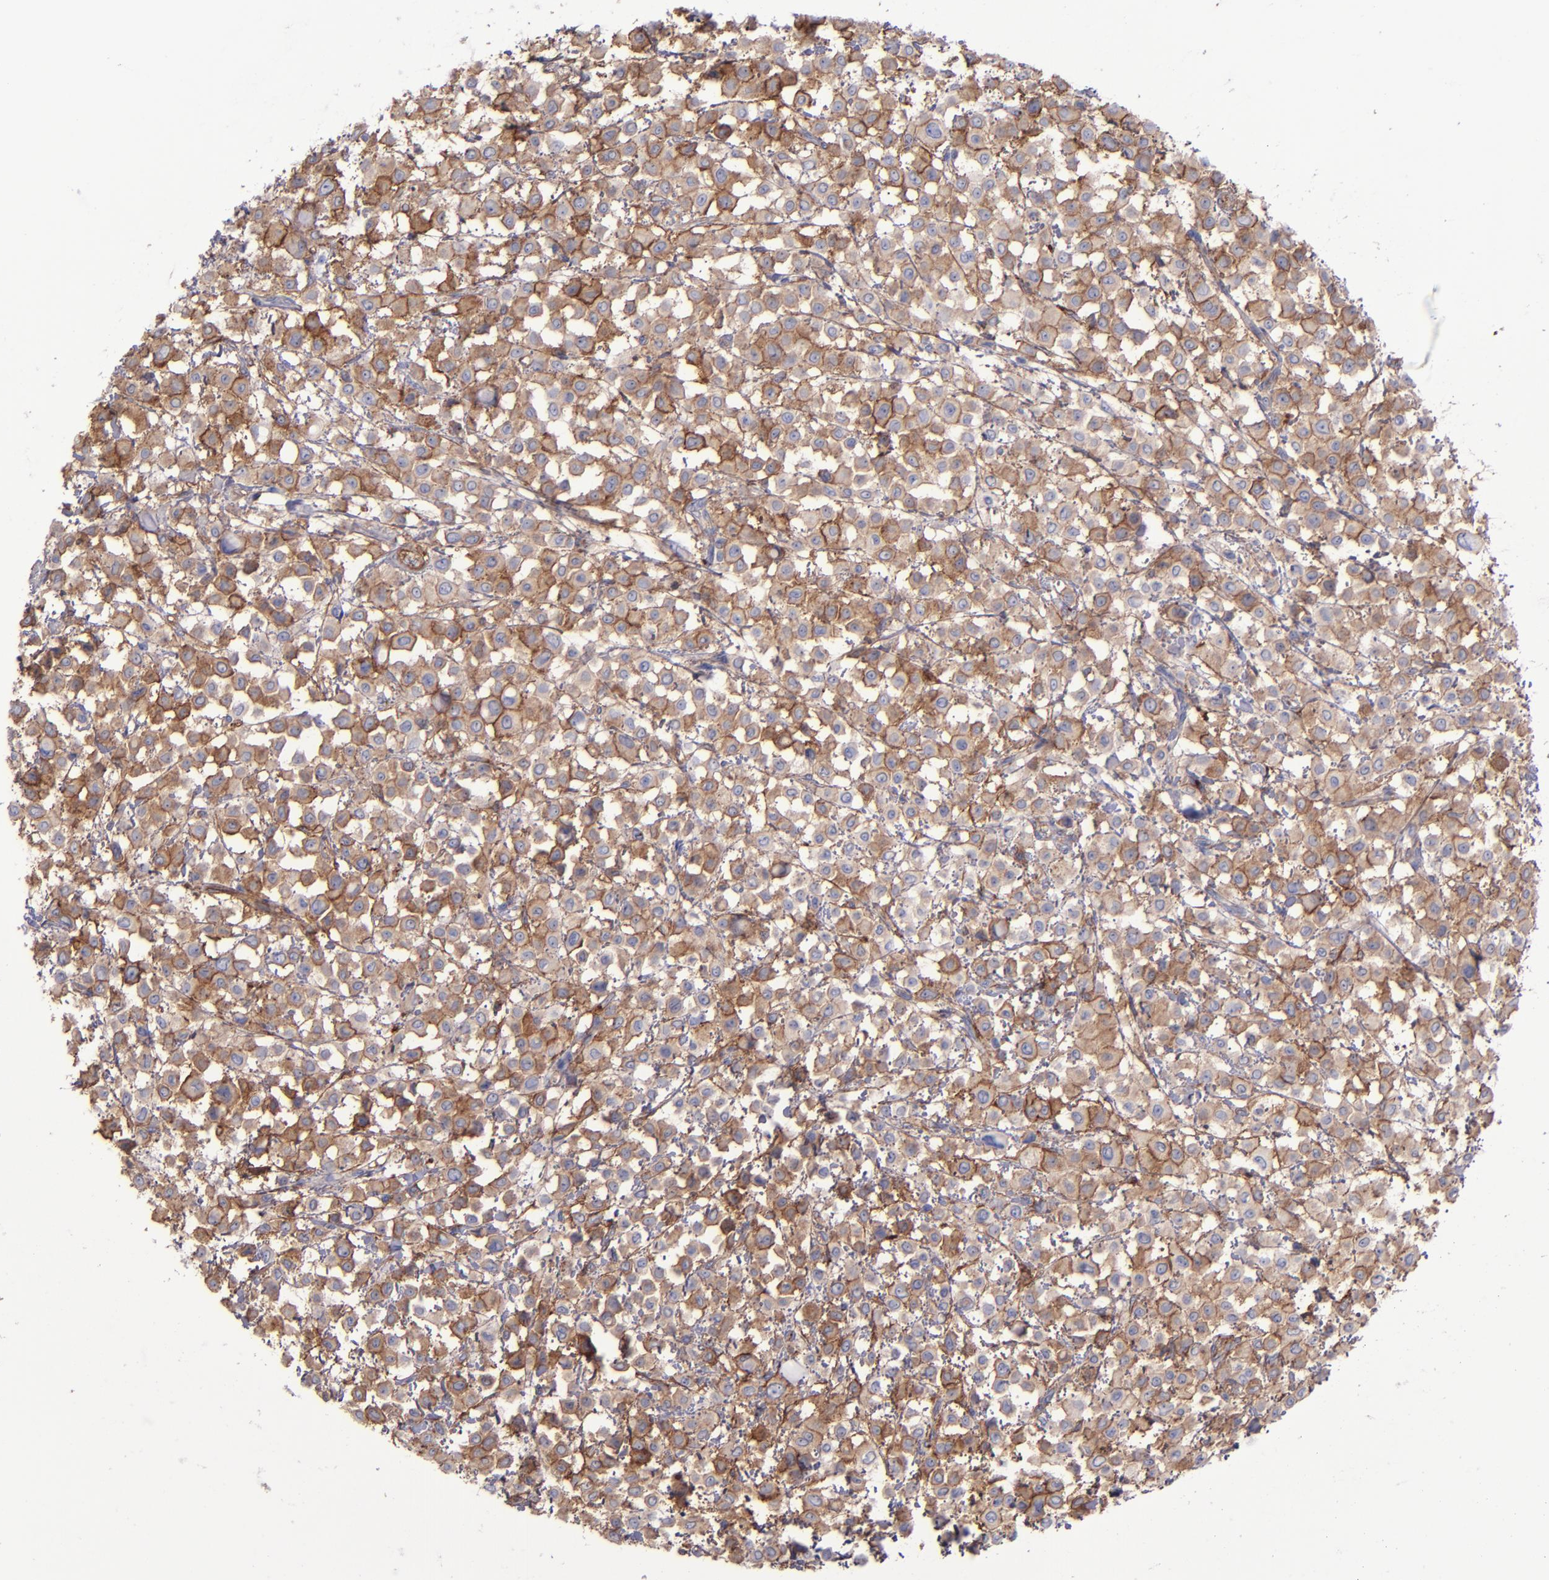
{"staining": {"intensity": "moderate", "quantity": ">75%", "location": "cytoplasmic/membranous"}, "tissue": "breast cancer", "cell_type": "Tumor cells", "image_type": "cancer", "snomed": [{"axis": "morphology", "description": "Lobular carcinoma"}, {"axis": "topography", "description": "Breast"}], "caption": "Breast cancer tissue displays moderate cytoplasmic/membranous expression in about >75% of tumor cells, visualized by immunohistochemistry. (Brightfield microscopy of DAB IHC at high magnification).", "gene": "ITGAV", "patient": {"sex": "female", "age": 85}}